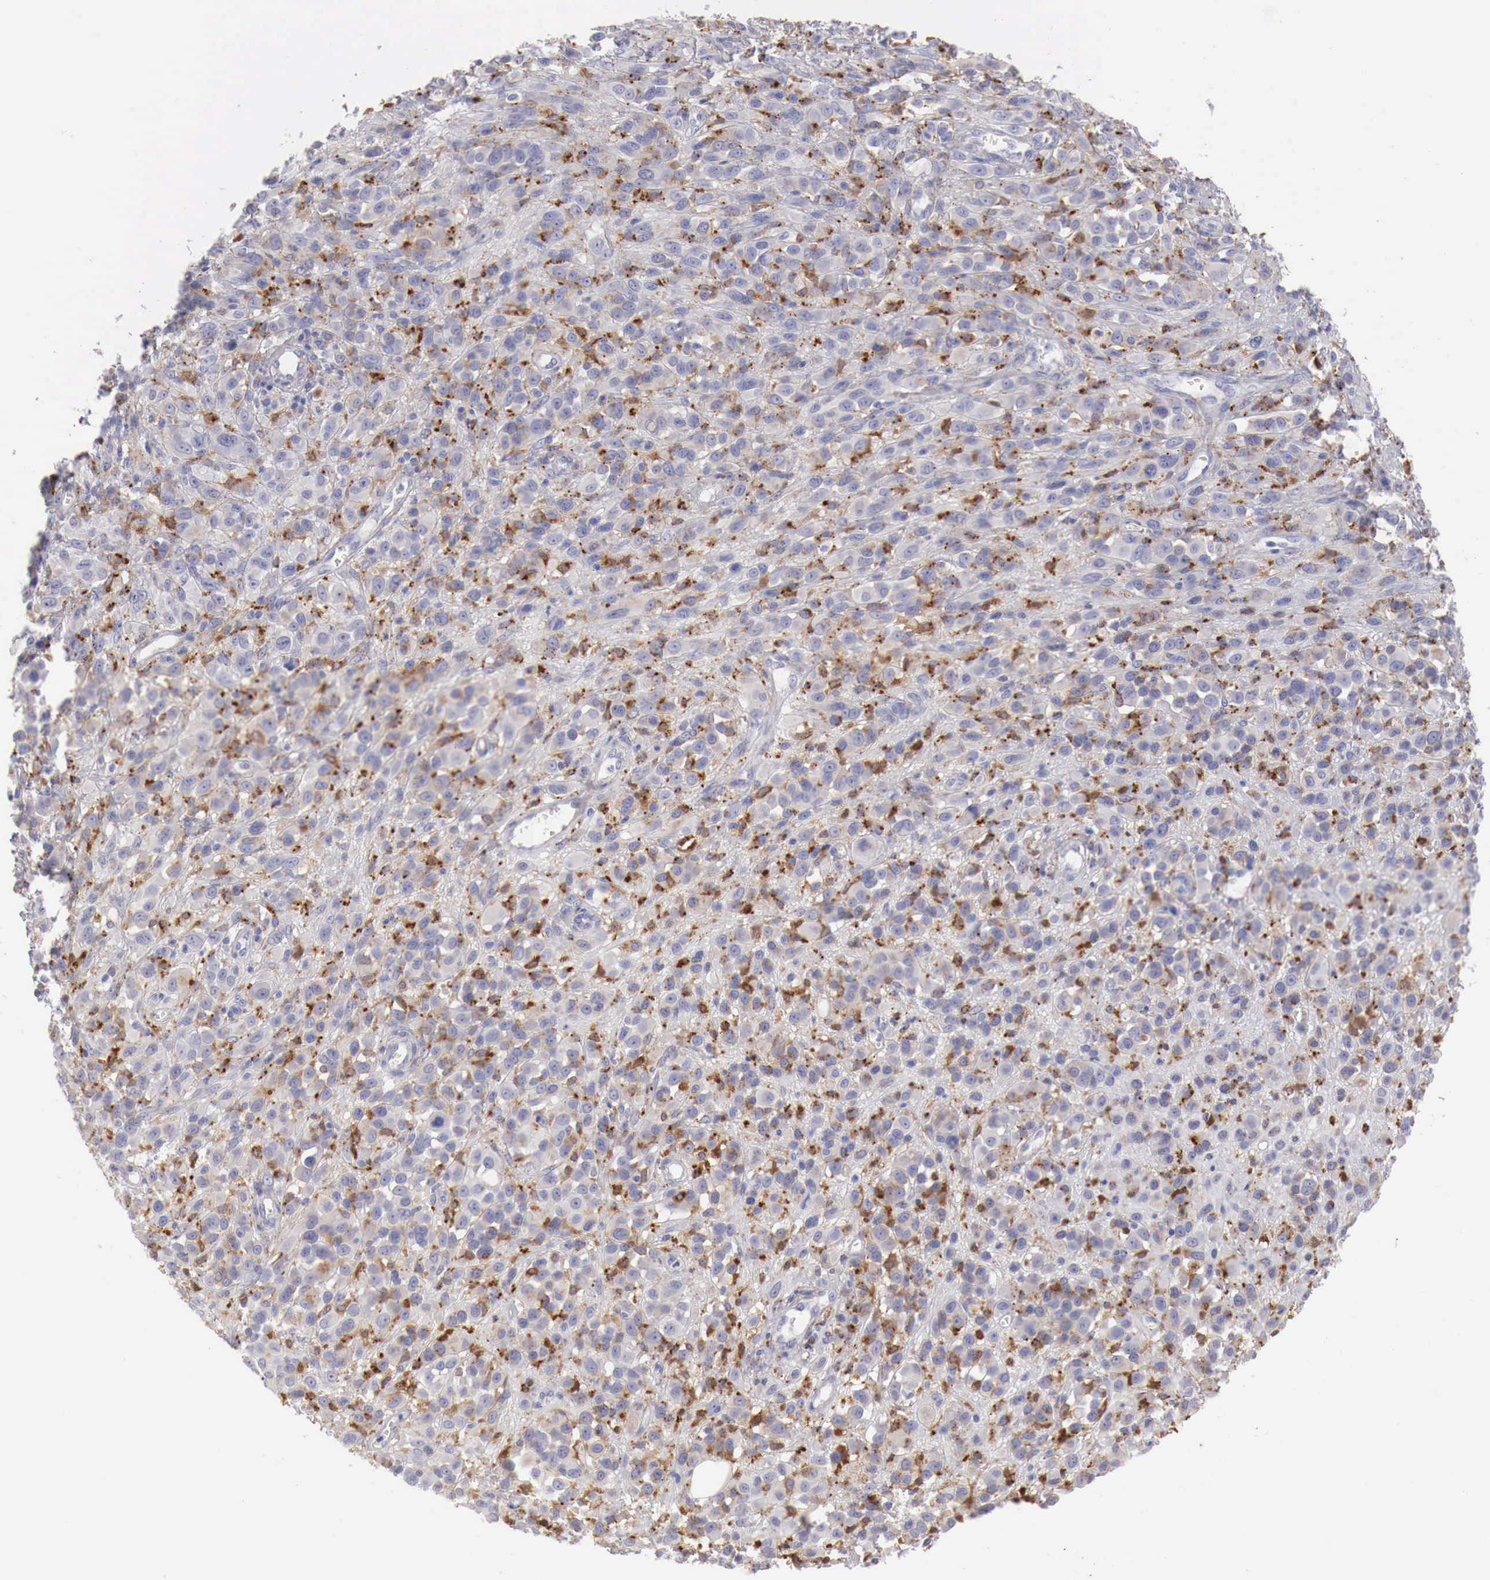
{"staining": {"intensity": "moderate", "quantity": "<25%", "location": "cytoplasmic/membranous"}, "tissue": "melanoma", "cell_type": "Tumor cells", "image_type": "cancer", "snomed": [{"axis": "morphology", "description": "Malignant melanoma, NOS"}, {"axis": "topography", "description": "Skin"}], "caption": "Tumor cells exhibit low levels of moderate cytoplasmic/membranous staining in about <25% of cells in malignant melanoma.", "gene": "GLA", "patient": {"sex": "male", "age": 51}}